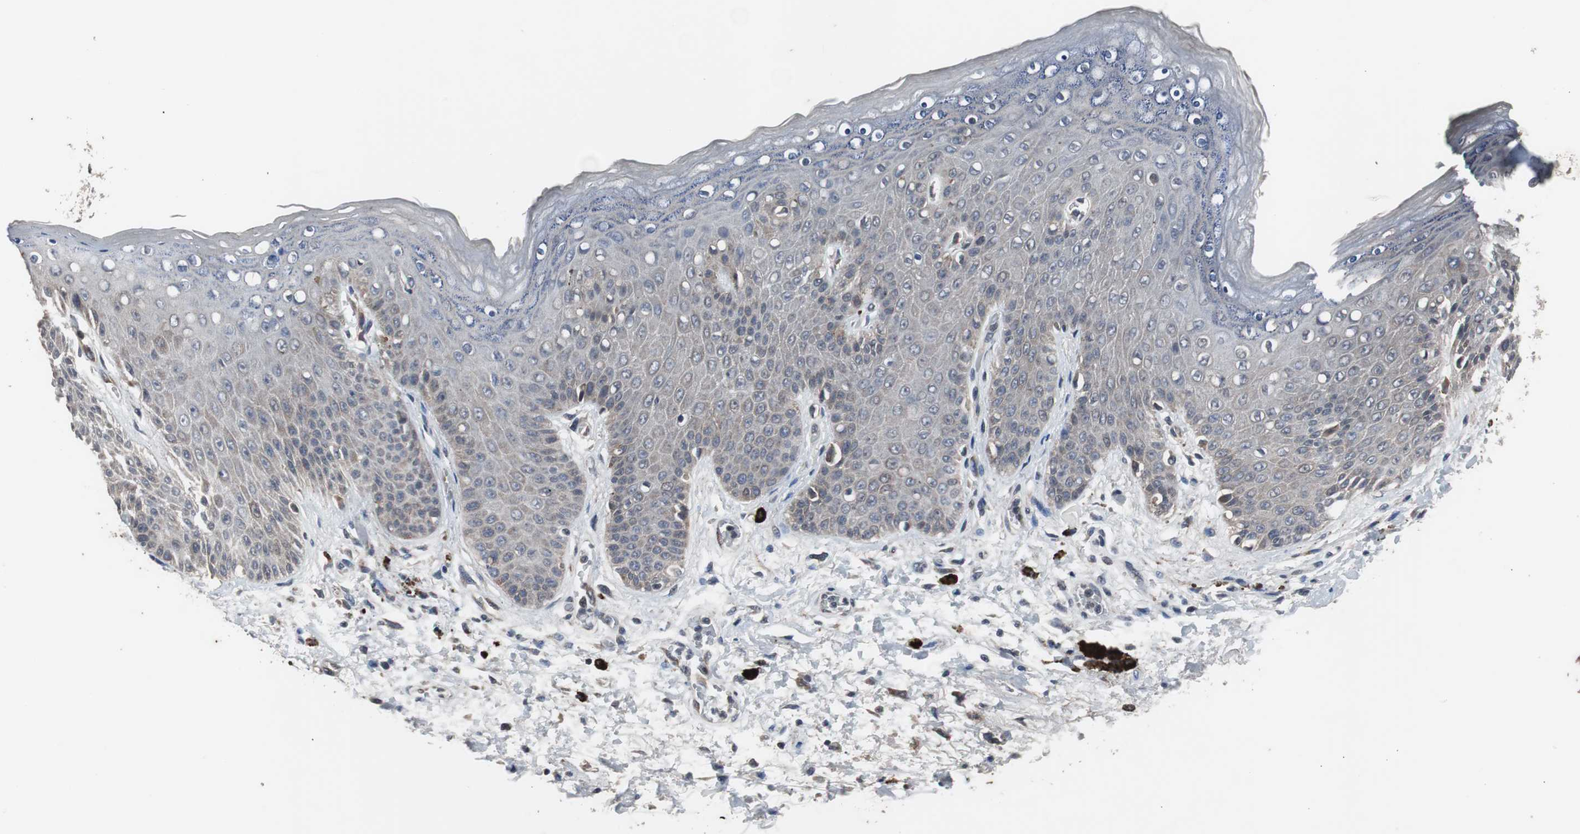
{"staining": {"intensity": "weak", "quantity": "25%-75%", "location": "cytoplasmic/membranous"}, "tissue": "skin", "cell_type": "Epidermal cells", "image_type": "normal", "snomed": [{"axis": "morphology", "description": "Normal tissue, NOS"}, {"axis": "topography", "description": "Anal"}], "caption": "This micrograph shows immunohistochemistry (IHC) staining of normal skin, with low weak cytoplasmic/membranous staining in about 25%-75% of epidermal cells.", "gene": "CRADD", "patient": {"sex": "female", "age": 46}}